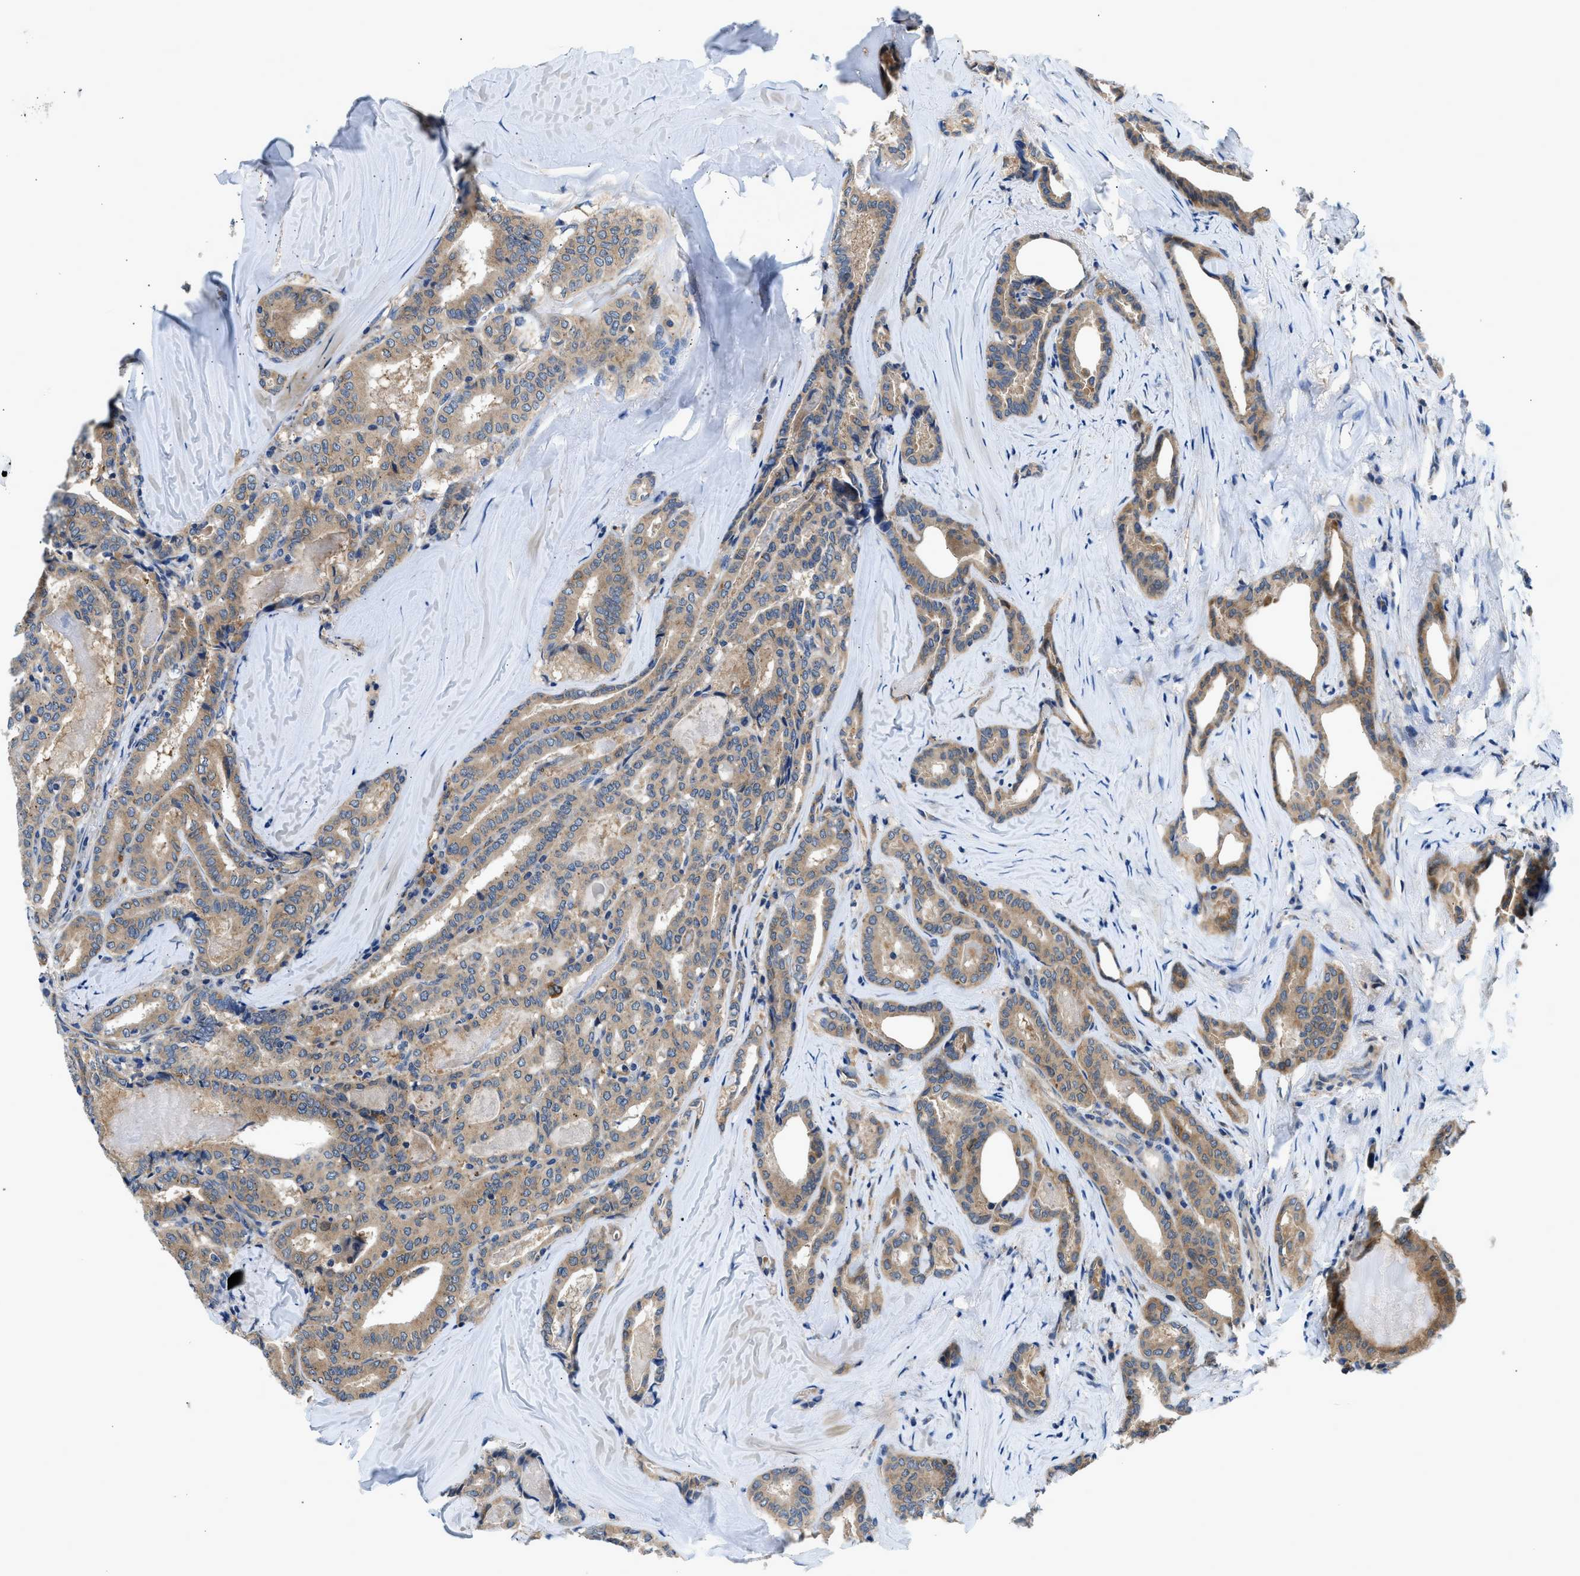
{"staining": {"intensity": "moderate", "quantity": ">75%", "location": "cytoplasmic/membranous"}, "tissue": "thyroid cancer", "cell_type": "Tumor cells", "image_type": "cancer", "snomed": [{"axis": "morphology", "description": "Papillary adenocarcinoma, NOS"}, {"axis": "topography", "description": "Thyroid gland"}], "caption": "IHC photomicrograph of neoplastic tissue: human thyroid cancer (papillary adenocarcinoma) stained using immunohistochemistry reveals medium levels of moderate protein expression localized specifically in the cytoplasmic/membranous of tumor cells, appearing as a cytoplasmic/membranous brown color.", "gene": "LPIN2", "patient": {"sex": "female", "age": 42}}